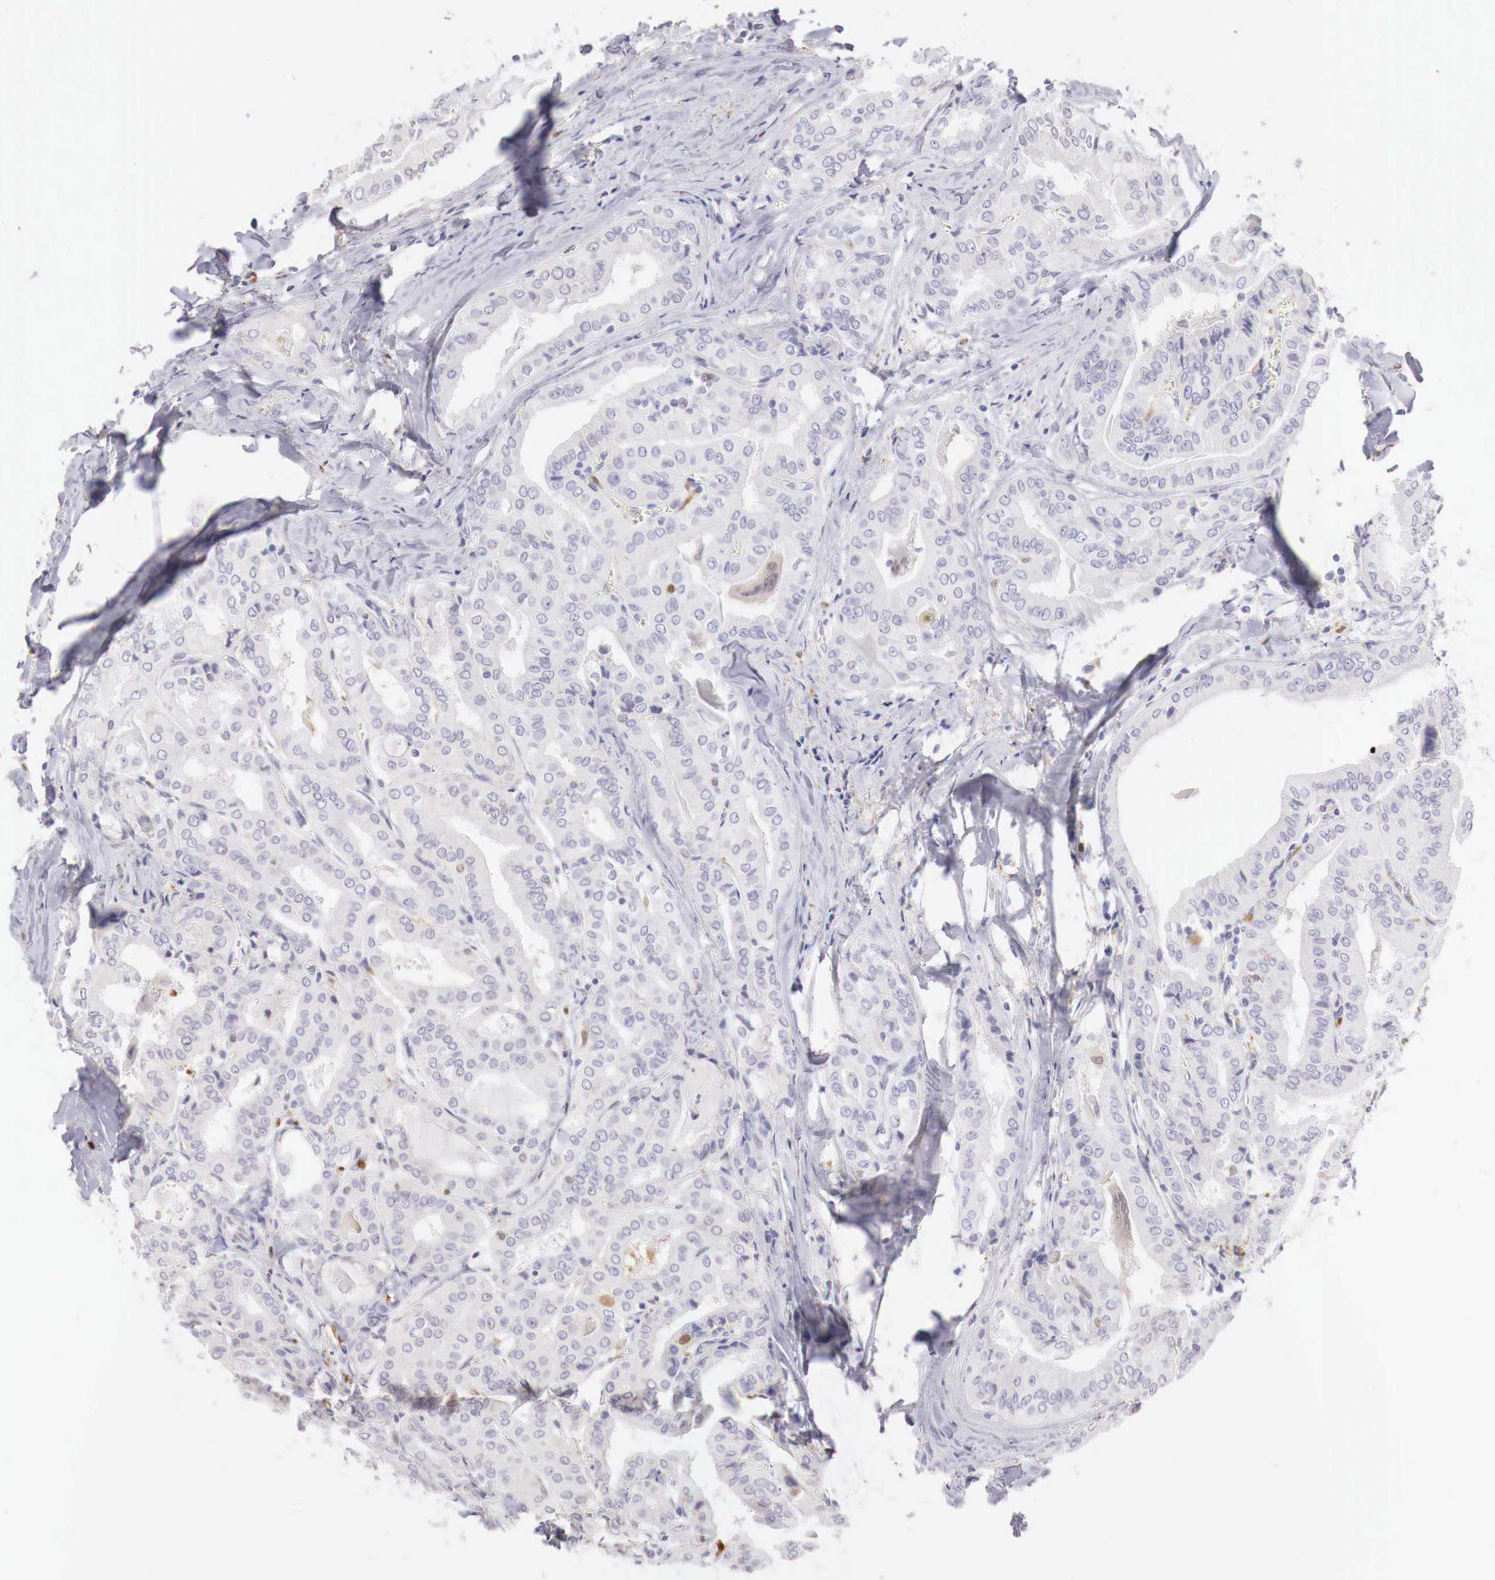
{"staining": {"intensity": "negative", "quantity": "none", "location": "none"}, "tissue": "thyroid cancer", "cell_type": "Tumor cells", "image_type": "cancer", "snomed": [{"axis": "morphology", "description": "Papillary adenocarcinoma, NOS"}, {"axis": "topography", "description": "Thyroid gland"}], "caption": "Protein analysis of thyroid cancer (papillary adenocarcinoma) shows no significant expression in tumor cells.", "gene": "RENBP", "patient": {"sex": "female", "age": 71}}